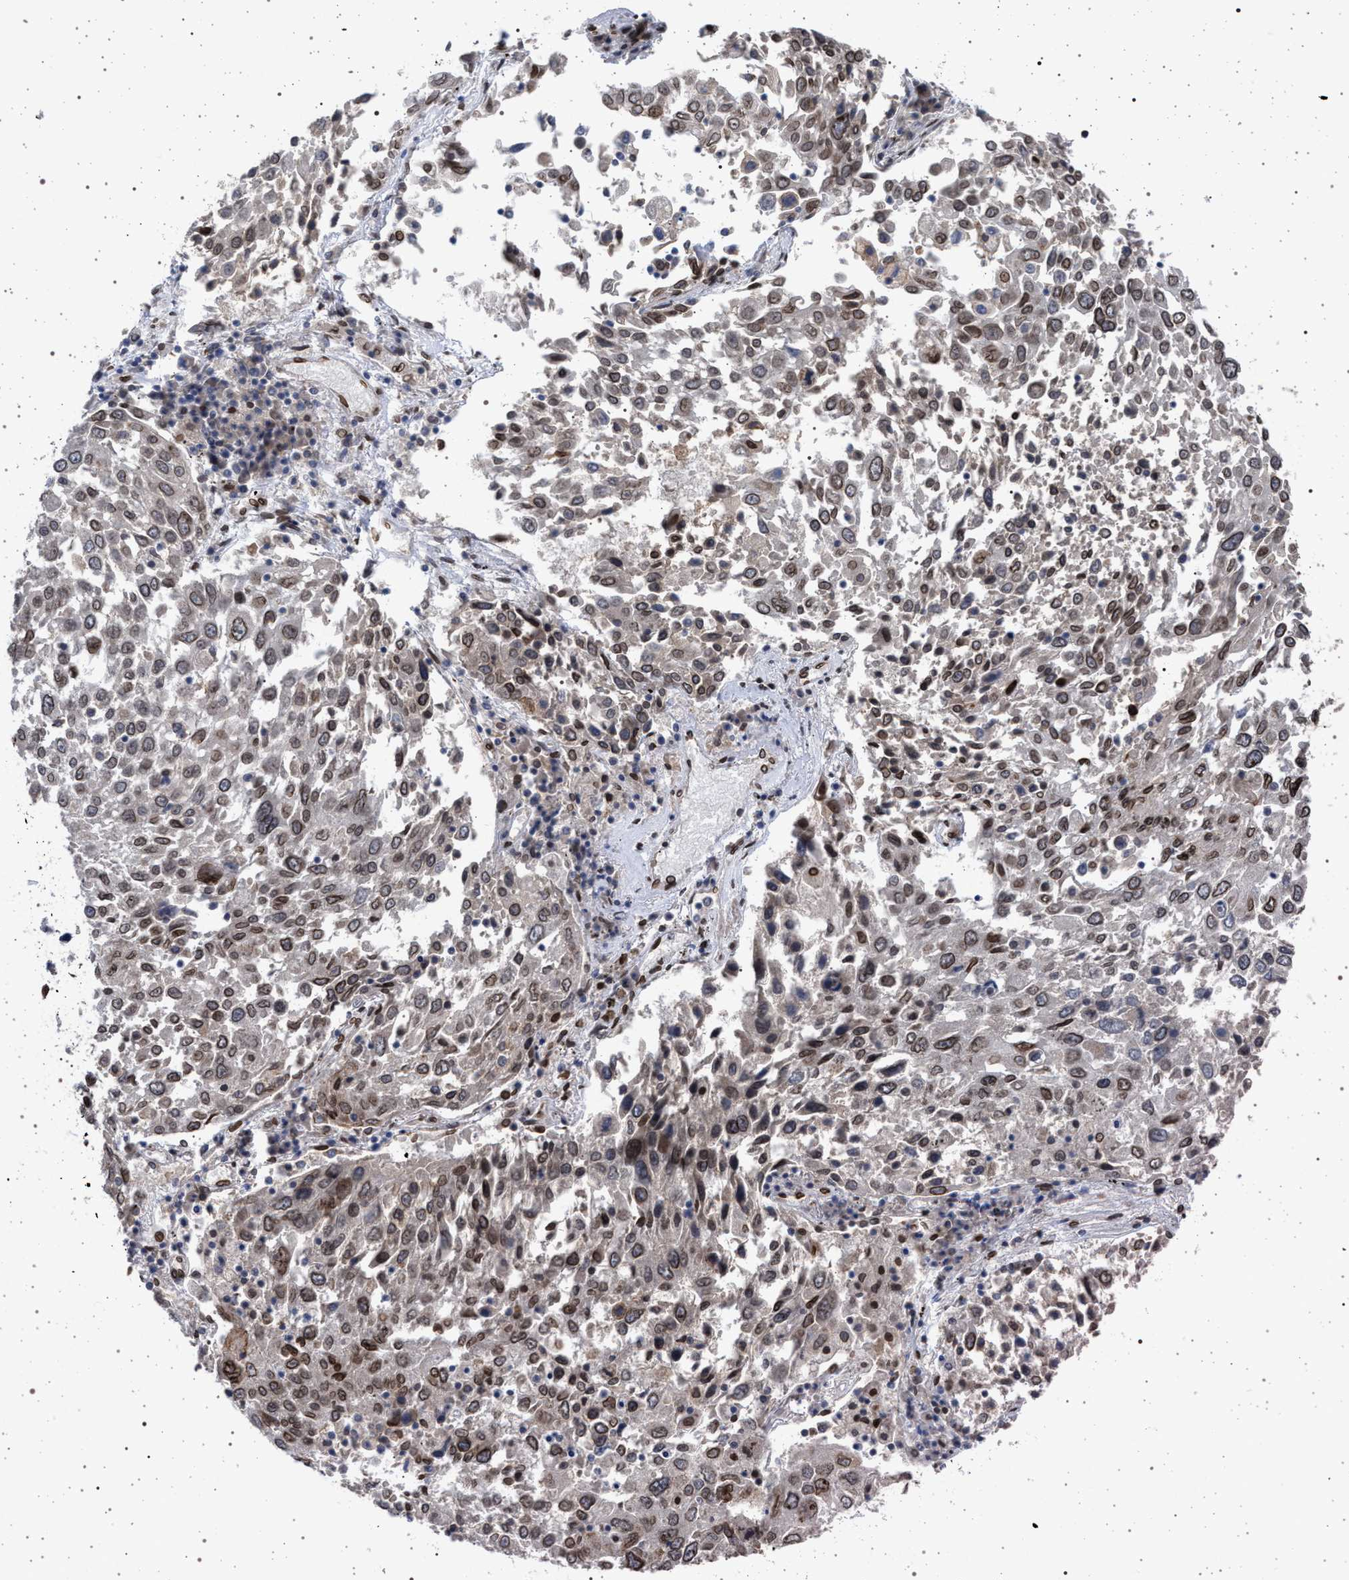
{"staining": {"intensity": "moderate", "quantity": ">75%", "location": "cytoplasmic/membranous,nuclear"}, "tissue": "lung cancer", "cell_type": "Tumor cells", "image_type": "cancer", "snomed": [{"axis": "morphology", "description": "Squamous cell carcinoma, NOS"}, {"axis": "topography", "description": "Lung"}], "caption": "The micrograph displays immunohistochemical staining of lung squamous cell carcinoma. There is moderate cytoplasmic/membranous and nuclear expression is appreciated in approximately >75% of tumor cells.", "gene": "ING2", "patient": {"sex": "male", "age": 65}}